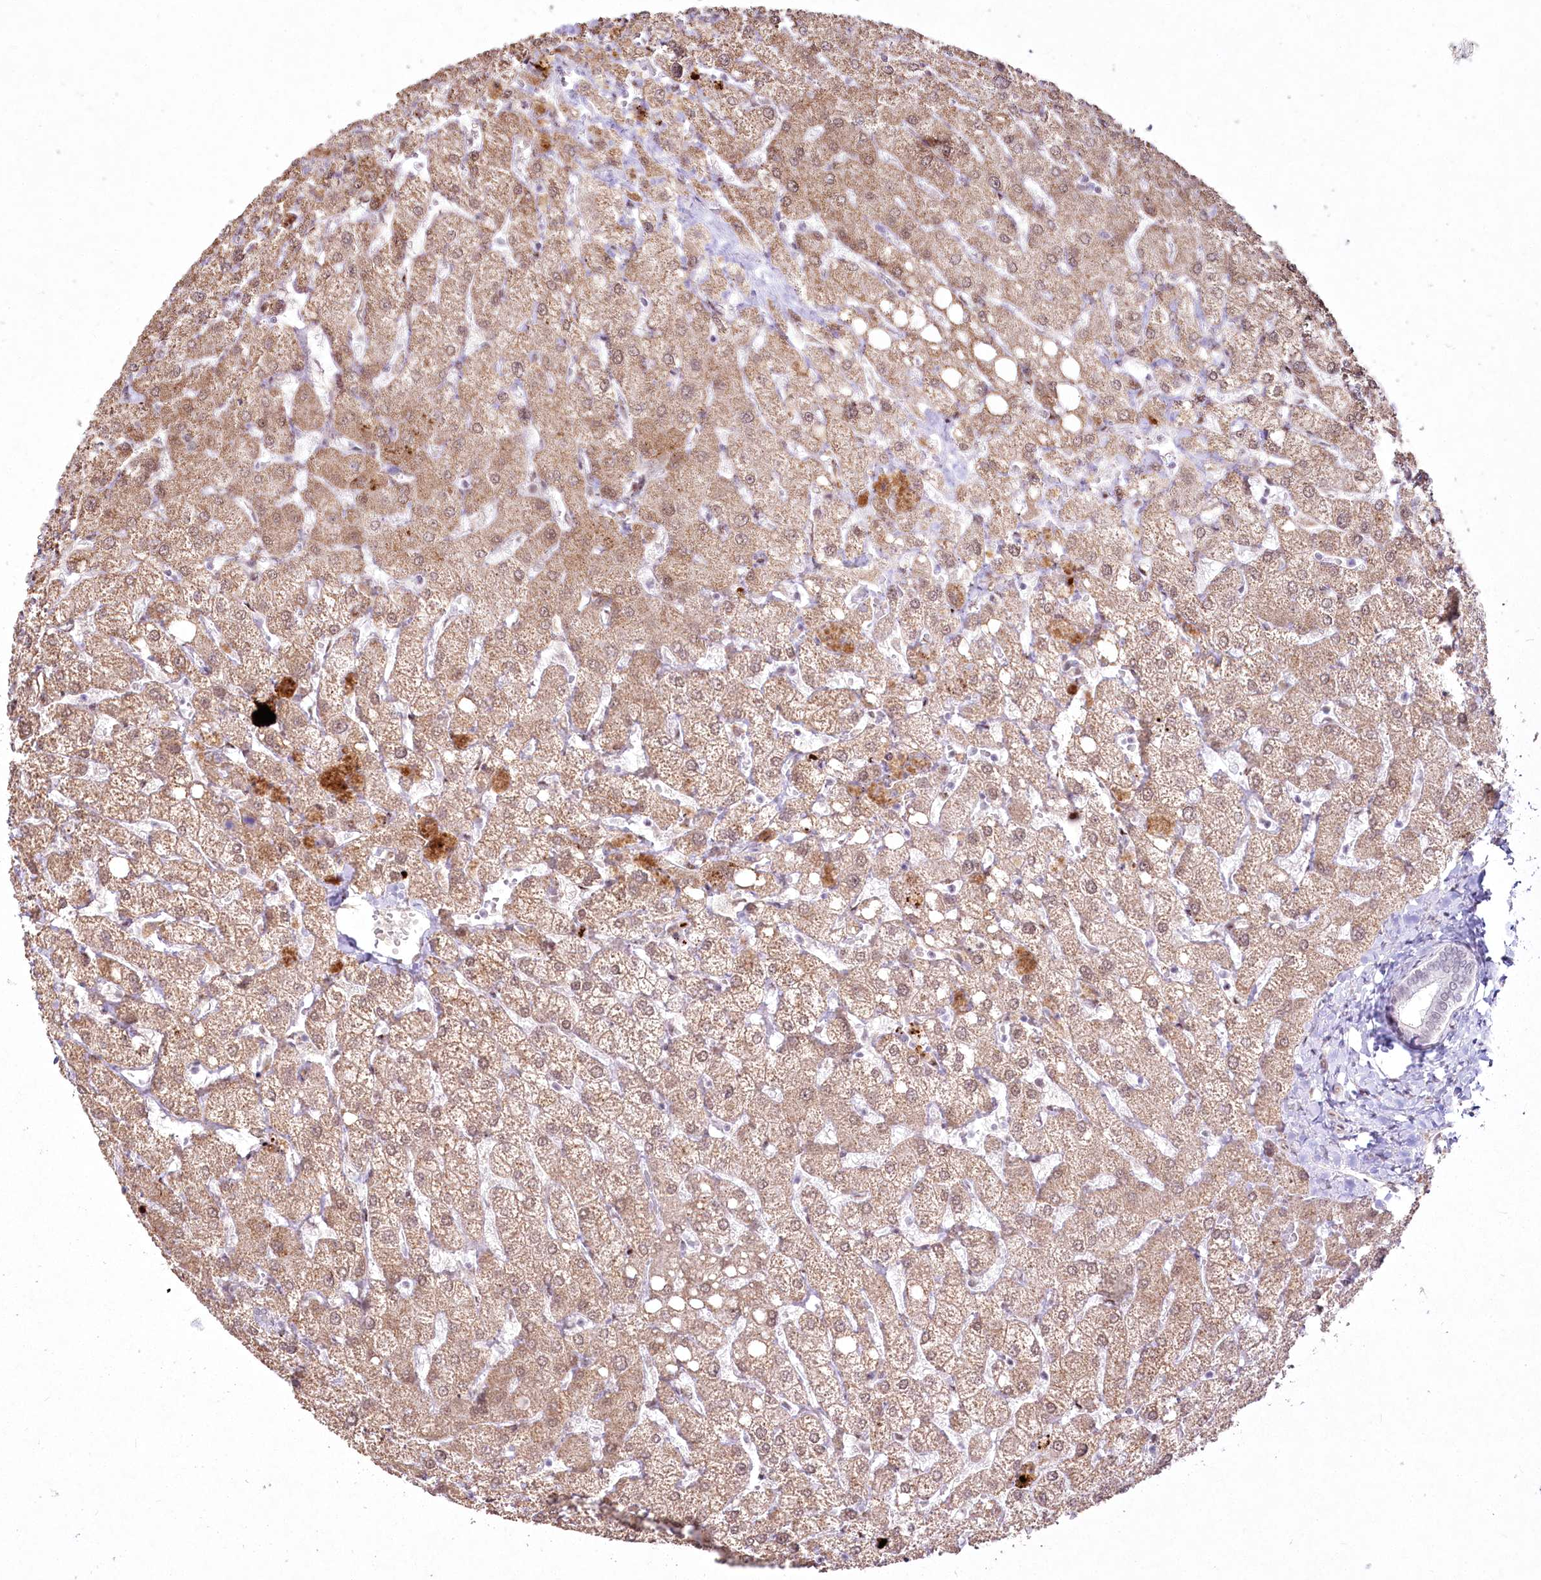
{"staining": {"intensity": "negative", "quantity": "none", "location": "none"}, "tissue": "liver", "cell_type": "Cholangiocytes", "image_type": "normal", "snomed": [{"axis": "morphology", "description": "Normal tissue, NOS"}, {"axis": "topography", "description": "Liver"}], "caption": "Immunohistochemistry (IHC) photomicrograph of normal liver: liver stained with DAB shows no significant protein staining in cholangiocytes.", "gene": "YBX3", "patient": {"sex": "female", "age": 54}}